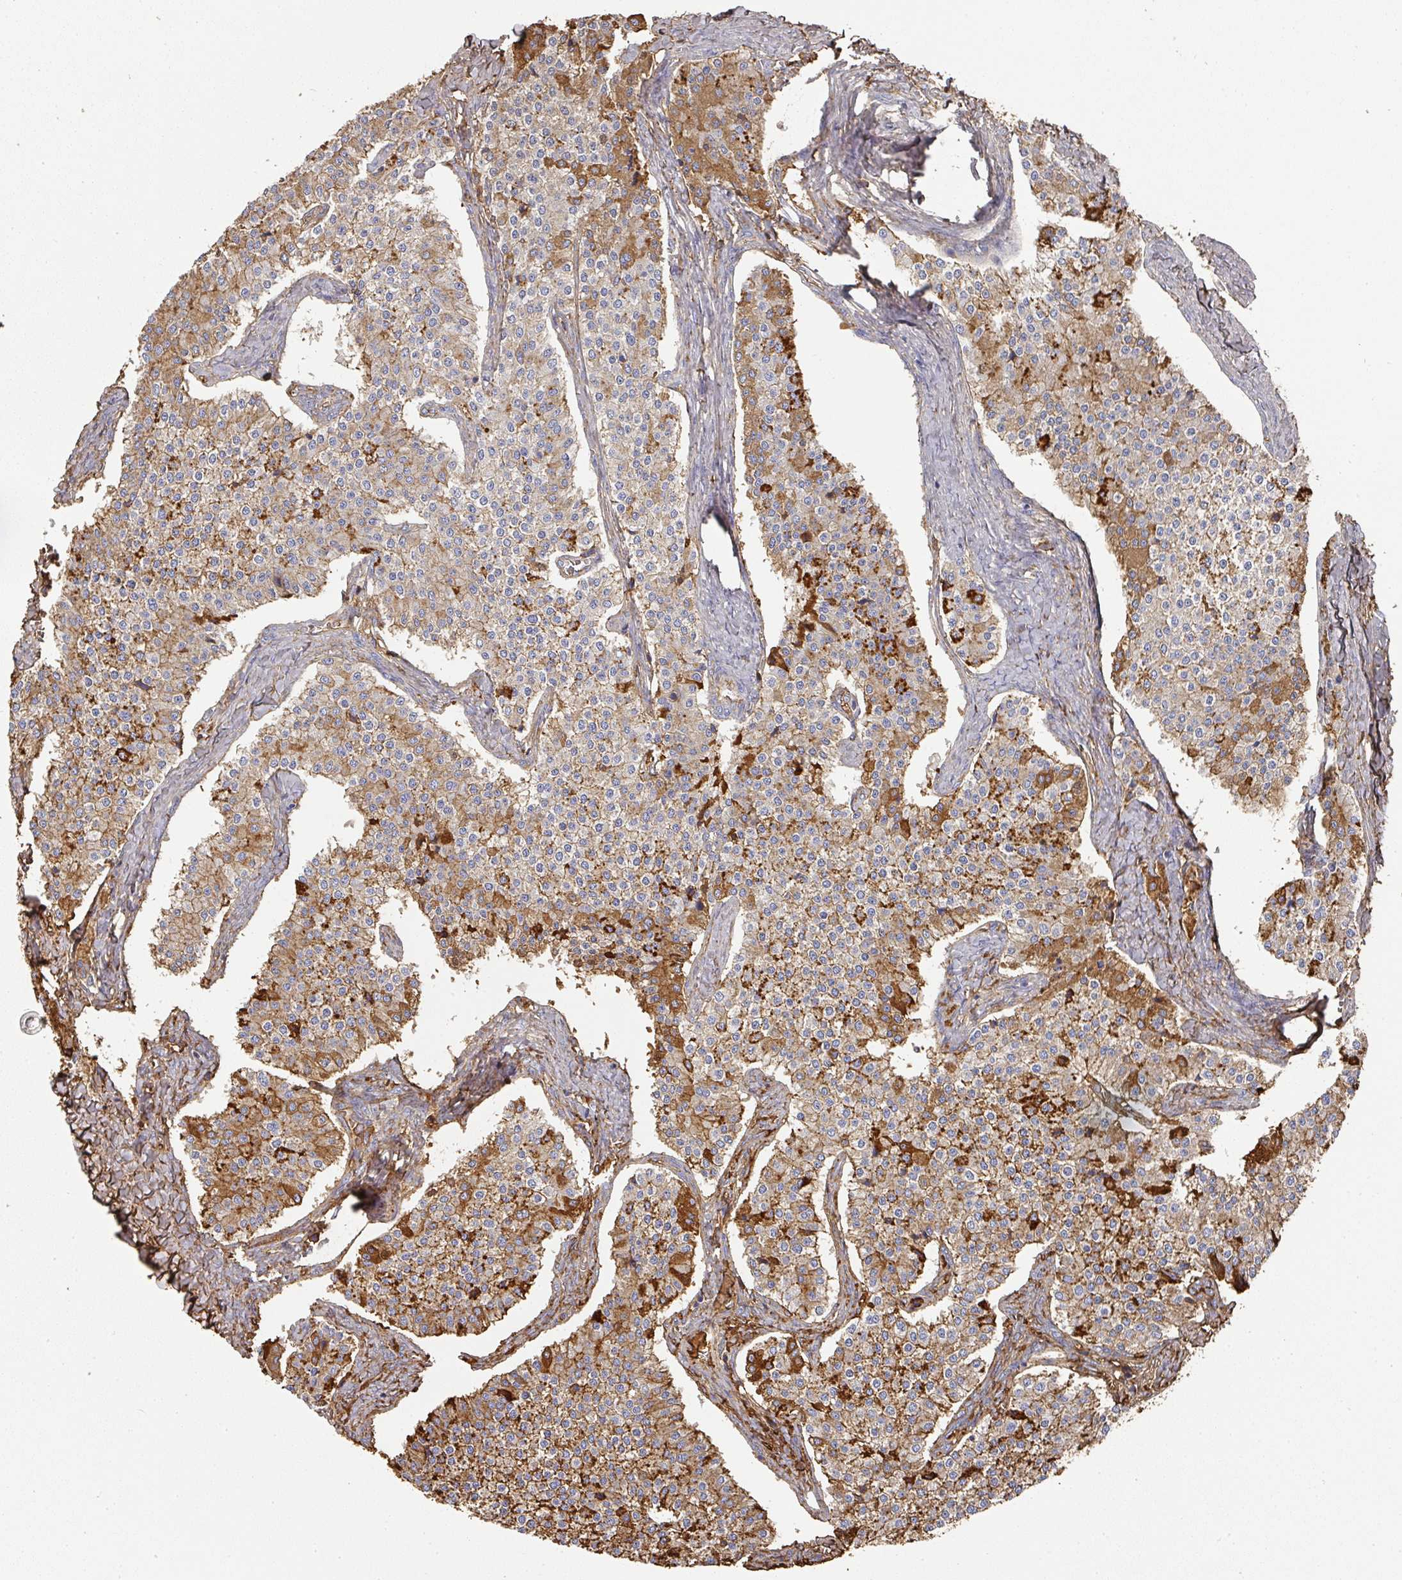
{"staining": {"intensity": "strong", "quantity": "<25%", "location": "cytoplasmic/membranous"}, "tissue": "carcinoid", "cell_type": "Tumor cells", "image_type": "cancer", "snomed": [{"axis": "morphology", "description": "Carcinoid, malignant, NOS"}, {"axis": "topography", "description": "Colon"}], "caption": "About <25% of tumor cells in human malignant carcinoid show strong cytoplasmic/membranous protein expression as visualized by brown immunohistochemical staining.", "gene": "ALB", "patient": {"sex": "female", "age": 52}}